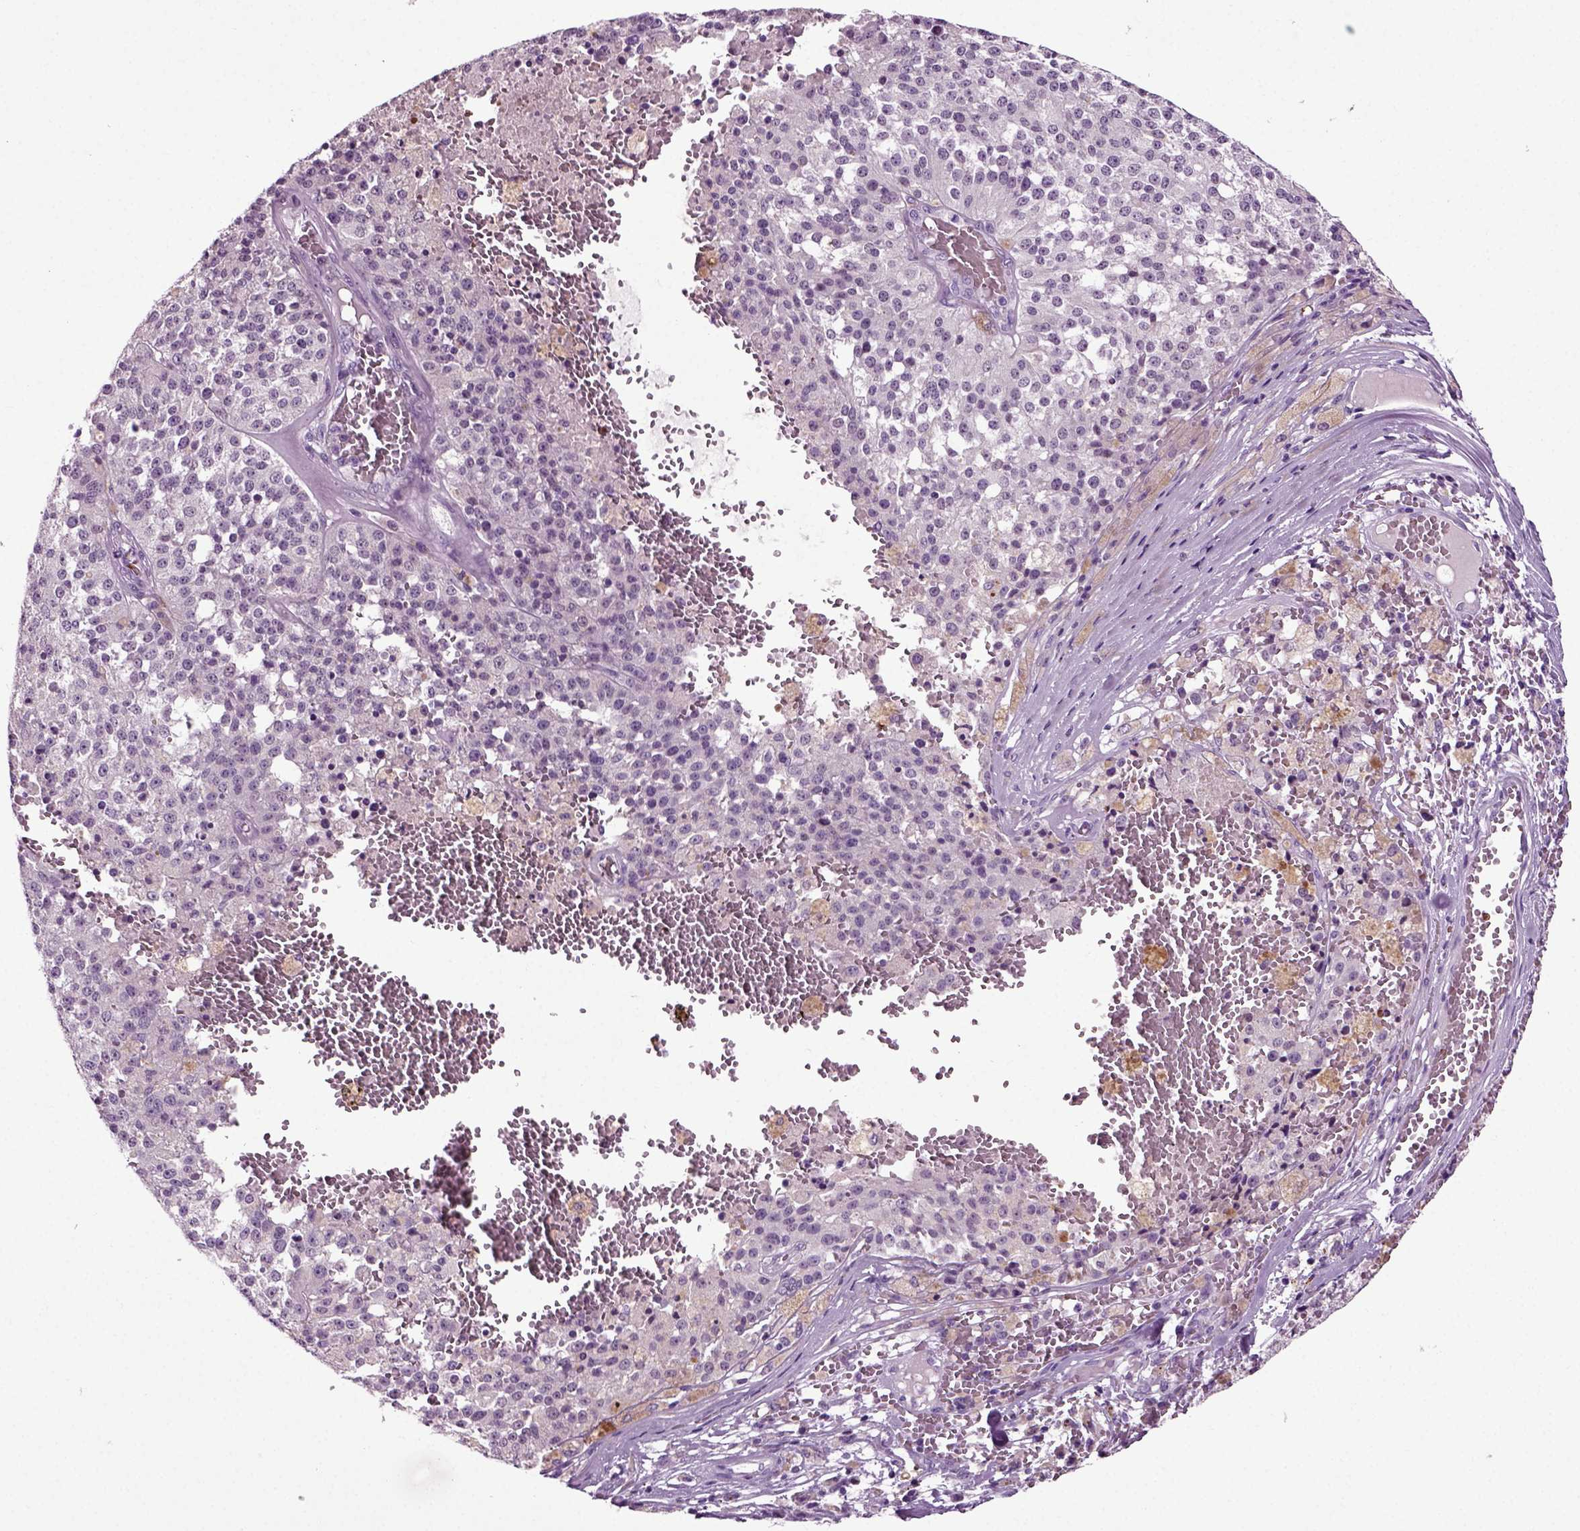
{"staining": {"intensity": "negative", "quantity": "none", "location": "none"}, "tissue": "melanoma", "cell_type": "Tumor cells", "image_type": "cancer", "snomed": [{"axis": "morphology", "description": "Malignant melanoma, Metastatic site"}, {"axis": "topography", "description": "Lymph node"}], "caption": "Protein analysis of malignant melanoma (metastatic site) reveals no significant positivity in tumor cells.", "gene": "SPATA17", "patient": {"sex": "female", "age": 64}}